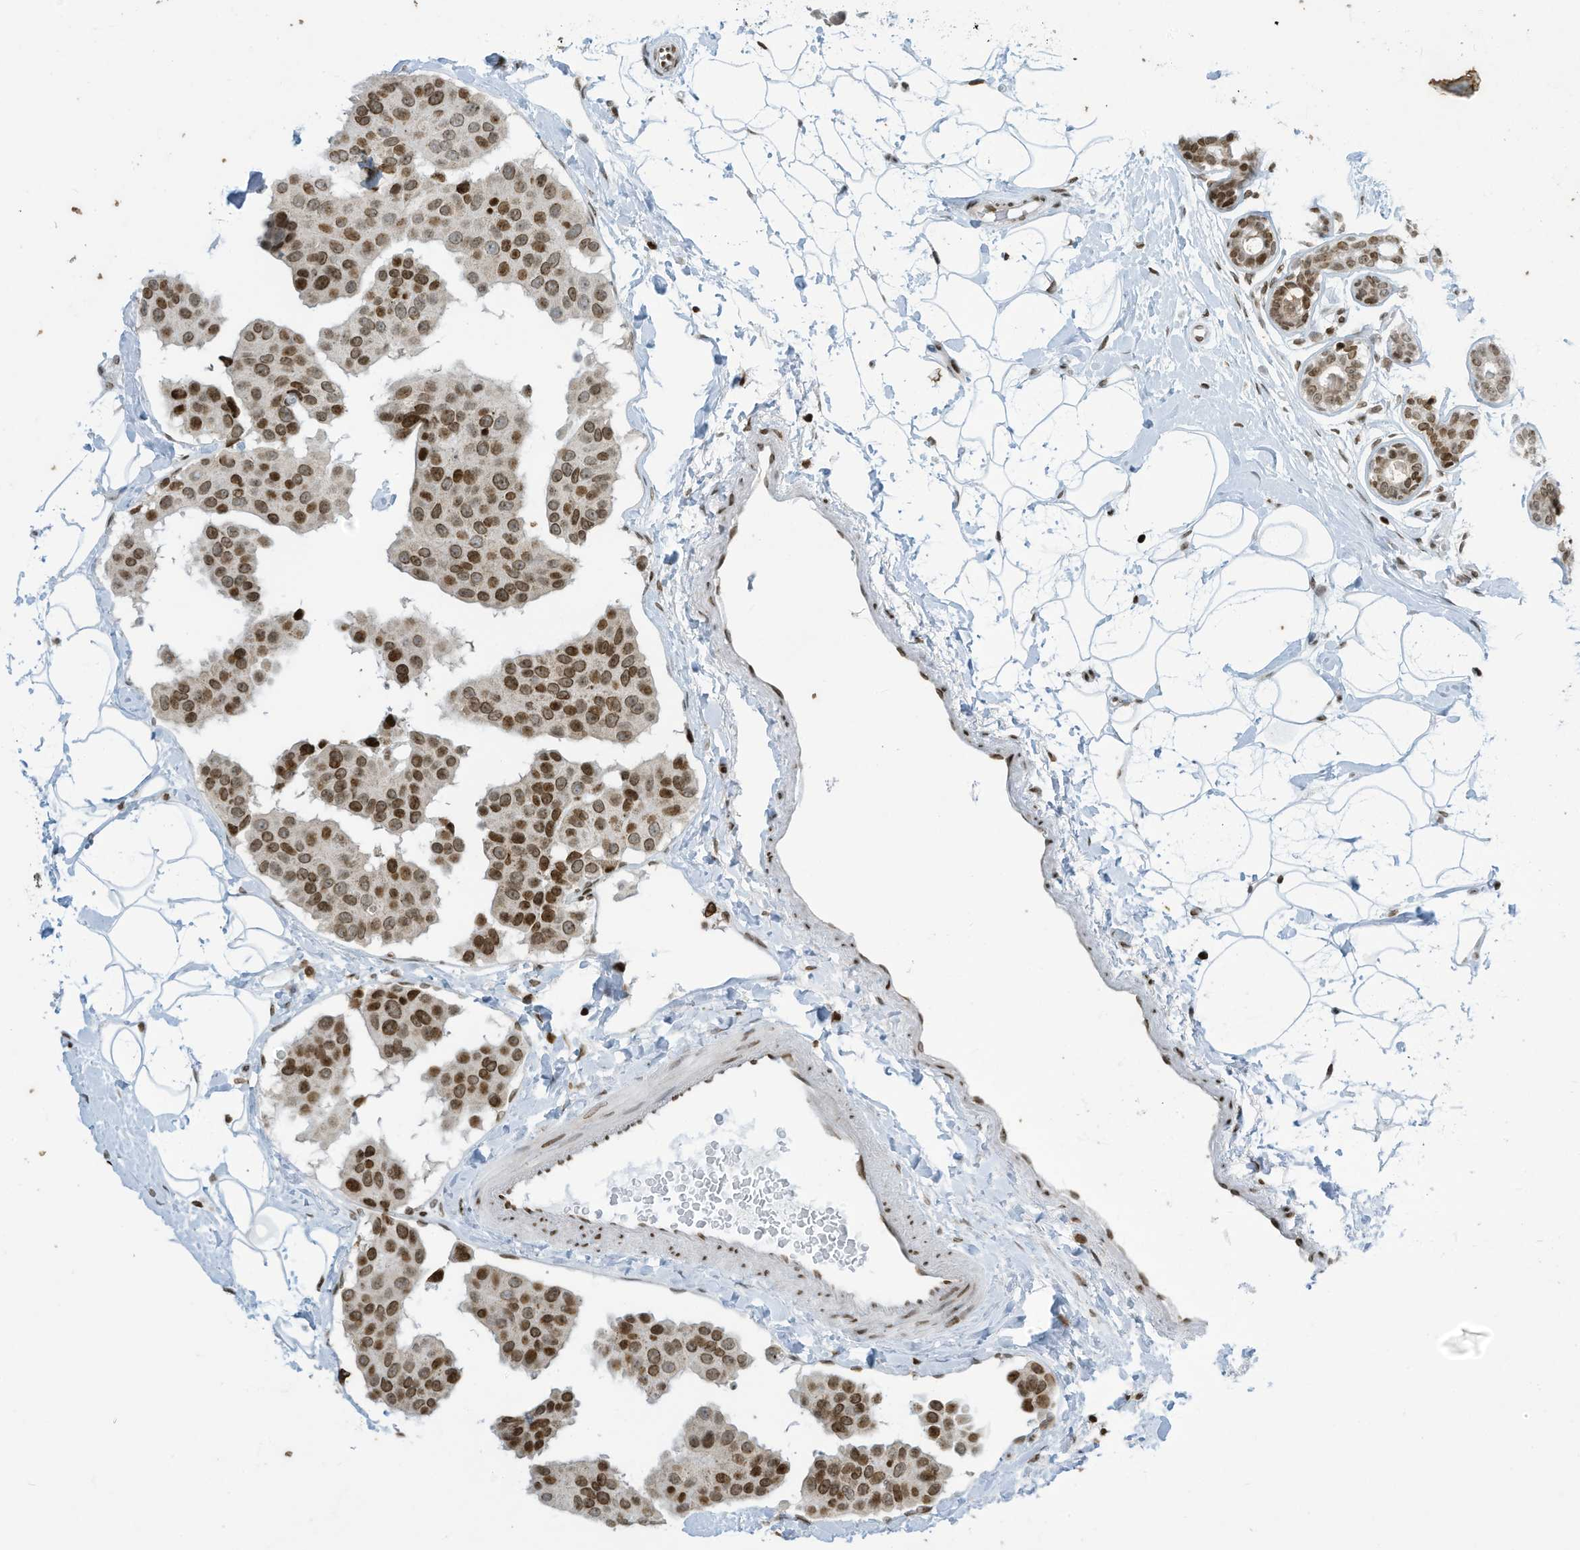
{"staining": {"intensity": "moderate", "quantity": ">75%", "location": "nuclear"}, "tissue": "breast cancer", "cell_type": "Tumor cells", "image_type": "cancer", "snomed": [{"axis": "morphology", "description": "Normal tissue, NOS"}, {"axis": "morphology", "description": "Duct carcinoma"}, {"axis": "topography", "description": "Breast"}], "caption": "Immunohistochemical staining of human intraductal carcinoma (breast) displays medium levels of moderate nuclear staining in approximately >75% of tumor cells. Nuclei are stained in blue.", "gene": "ADI1", "patient": {"sex": "female", "age": 39}}